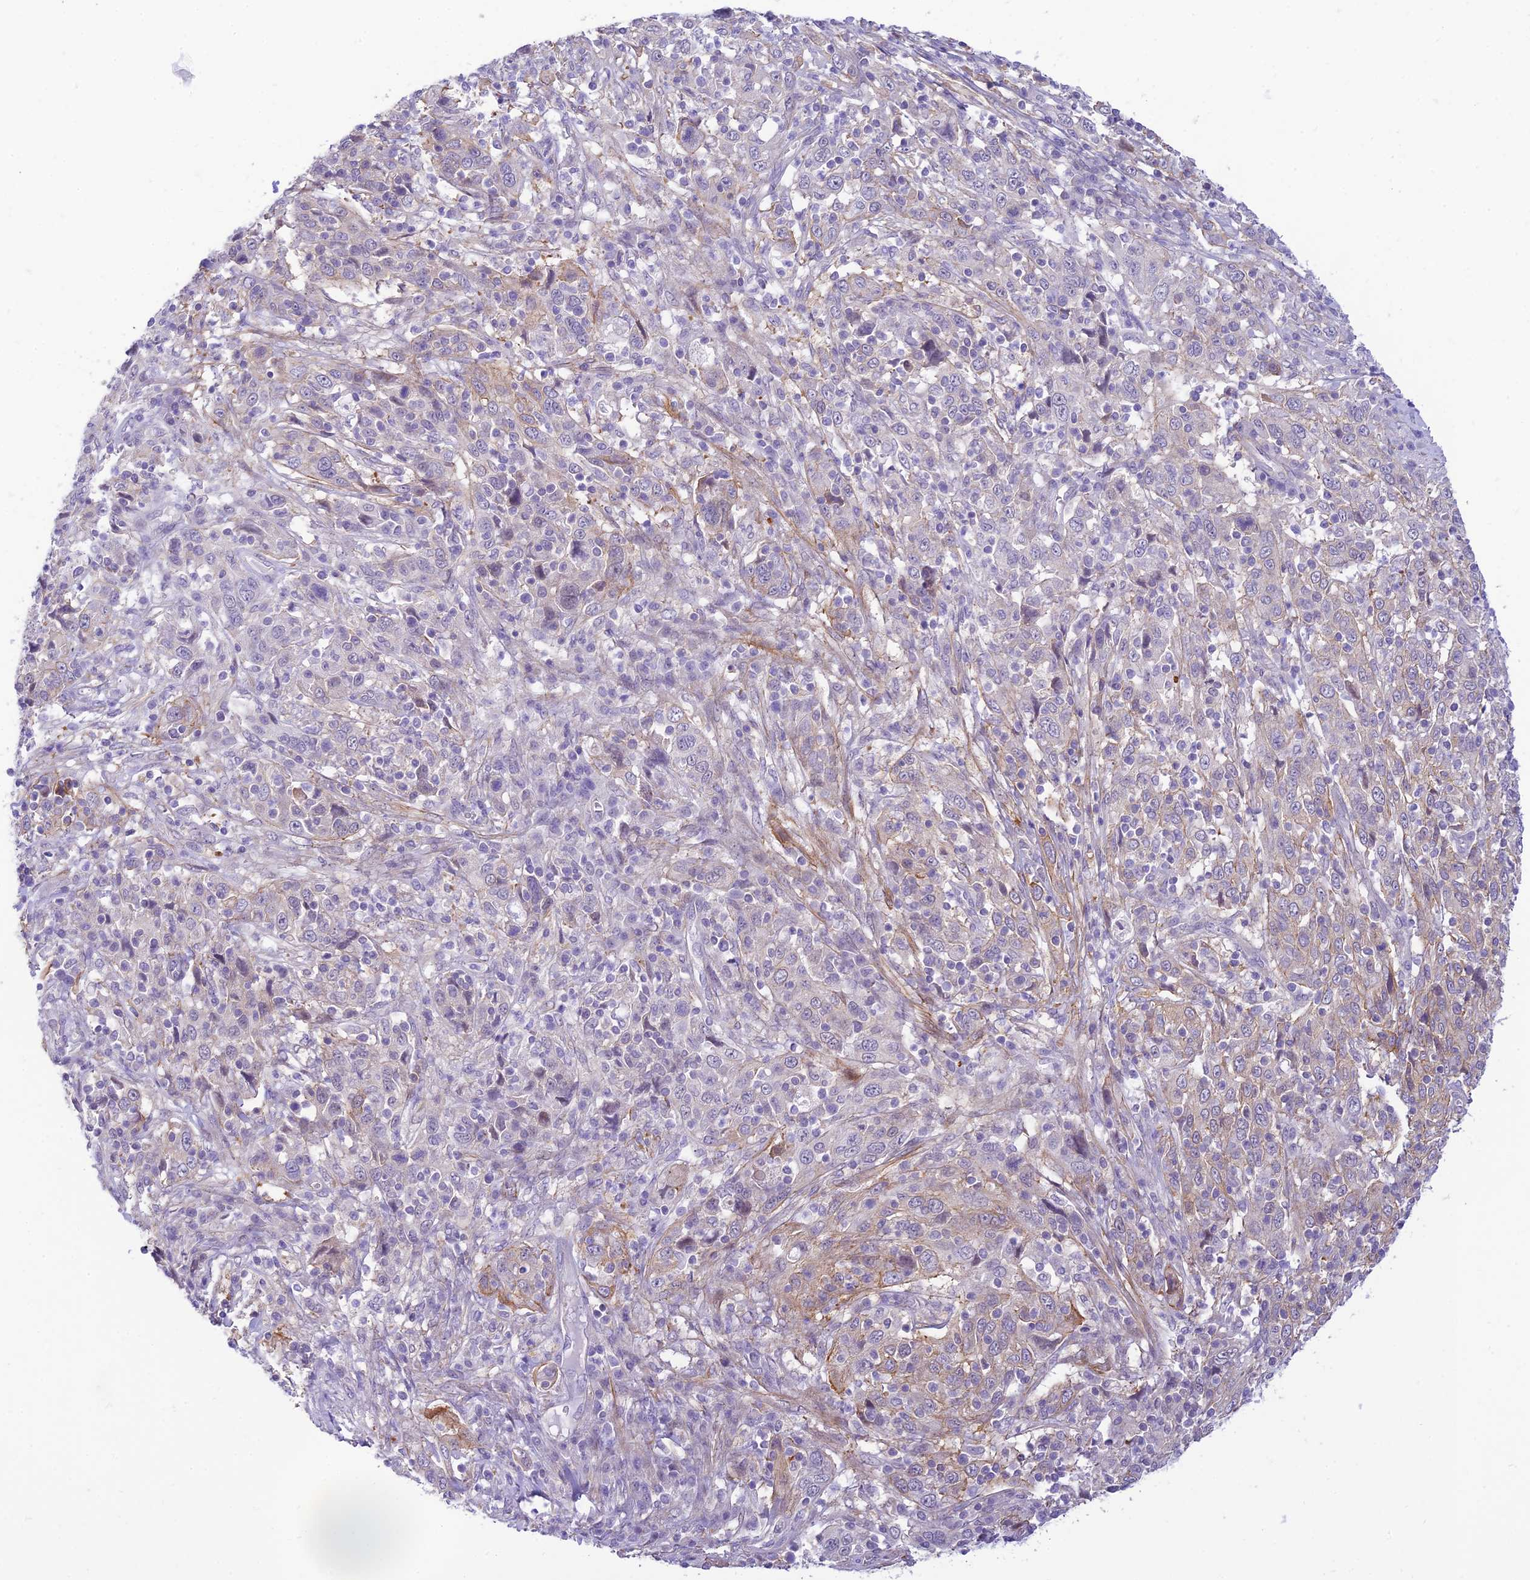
{"staining": {"intensity": "negative", "quantity": "none", "location": "none"}, "tissue": "cervical cancer", "cell_type": "Tumor cells", "image_type": "cancer", "snomed": [{"axis": "morphology", "description": "Squamous cell carcinoma, NOS"}, {"axis": "topography", "description": "Cervix"}], "caption": "Squamous cell carcinoma (cervical) was stained to show a protein in brown. There is no significant staining in tumor cells.", "gene": "FBXW4", "patient": {"sex": "female", "age": 46}}